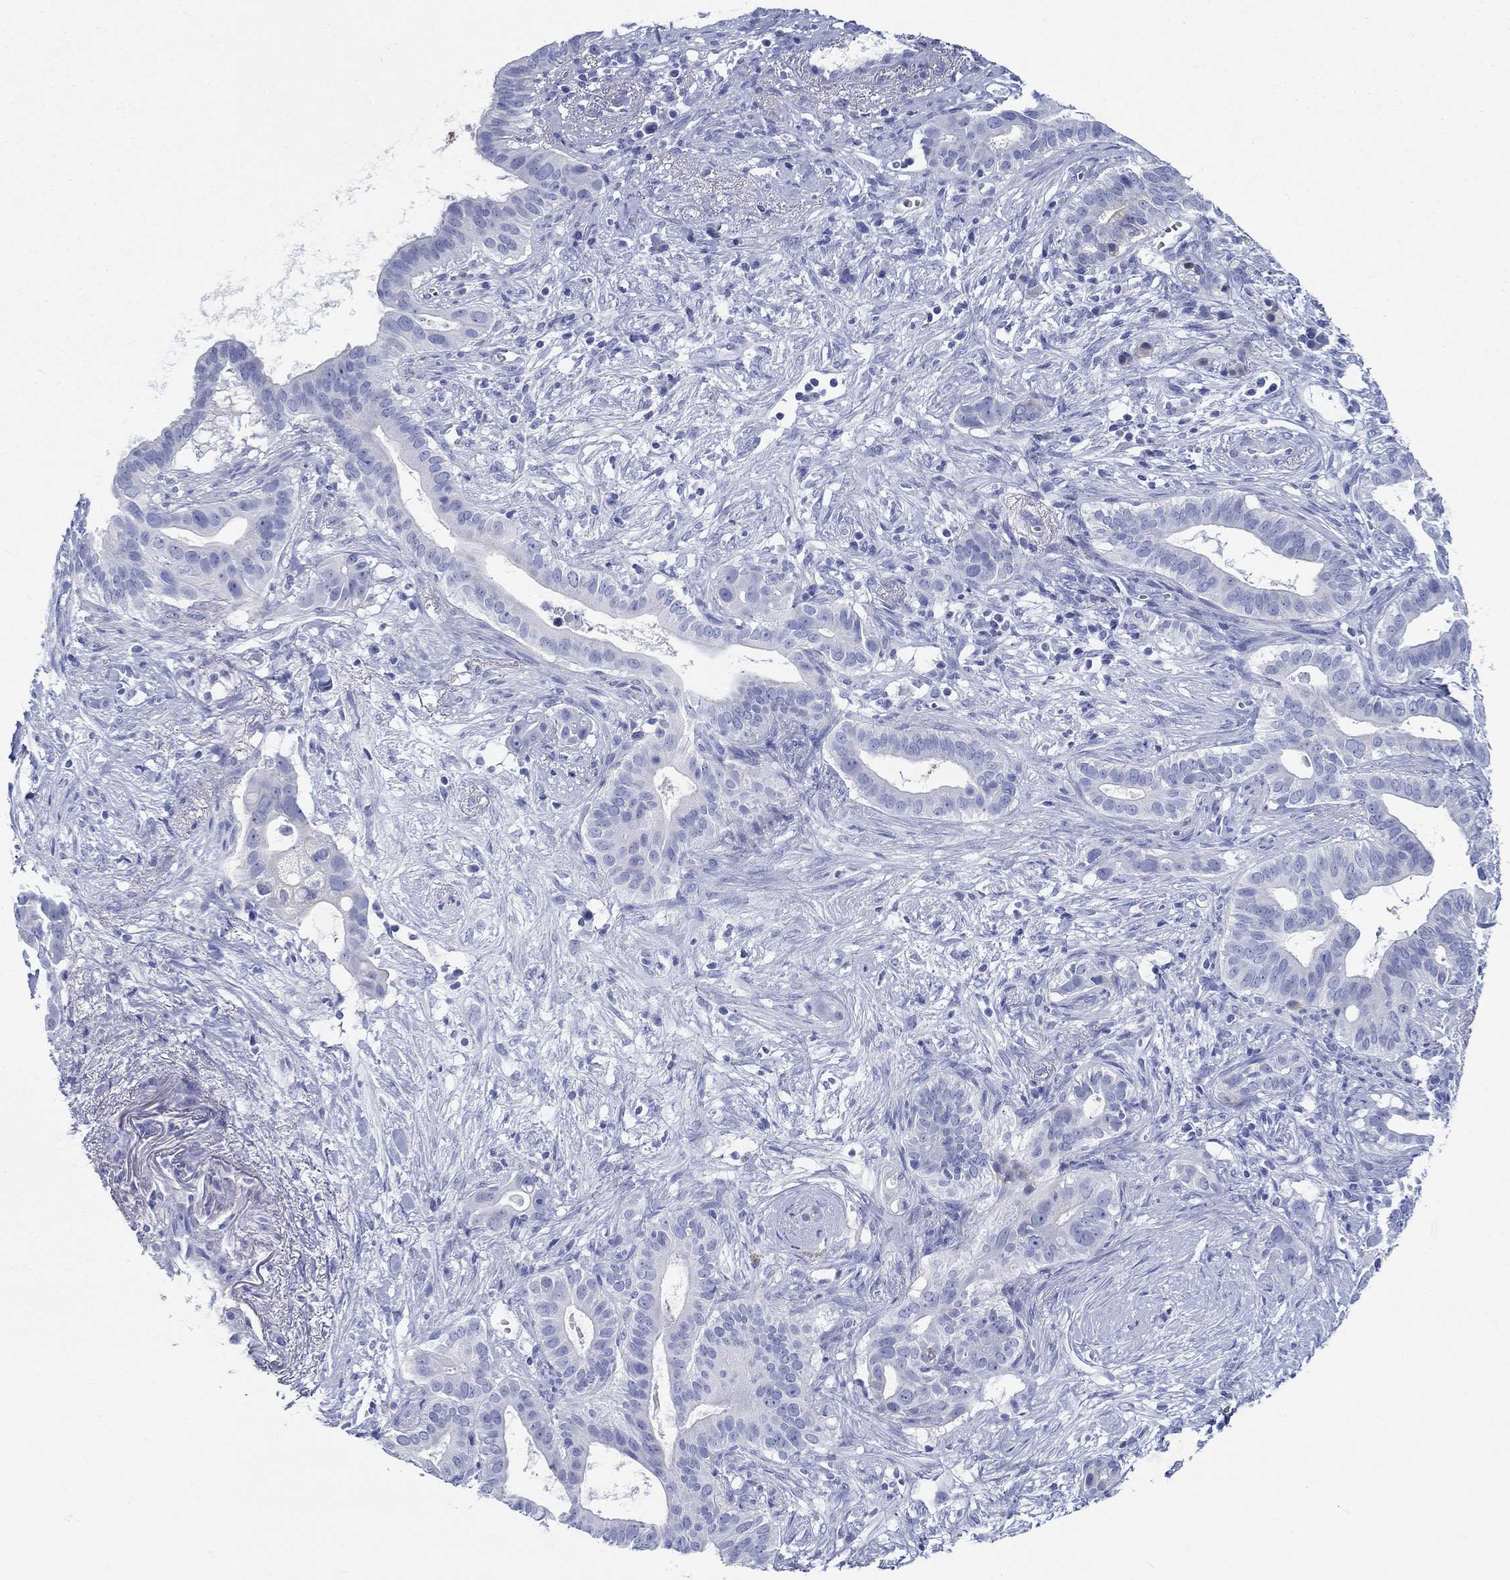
{"staining": {"intensity": "negative", "quantity": "none", "location": "none"}, "tissue": "pancreatic cancer", "cell_type": "Tumor cells", "image_type": "cancer", "snomed": [{"axis": "morphology", "description": "Adenocarcinoma, NOS"}, {"axis": "topography", "description": "Pancreas"}], "caption": "The image demonstrates no significant staining in tumor cells of adenocarcinoma (pancreatic).", "gene": "FBXO2", "patient": {"sex": "male", "age": 61}}